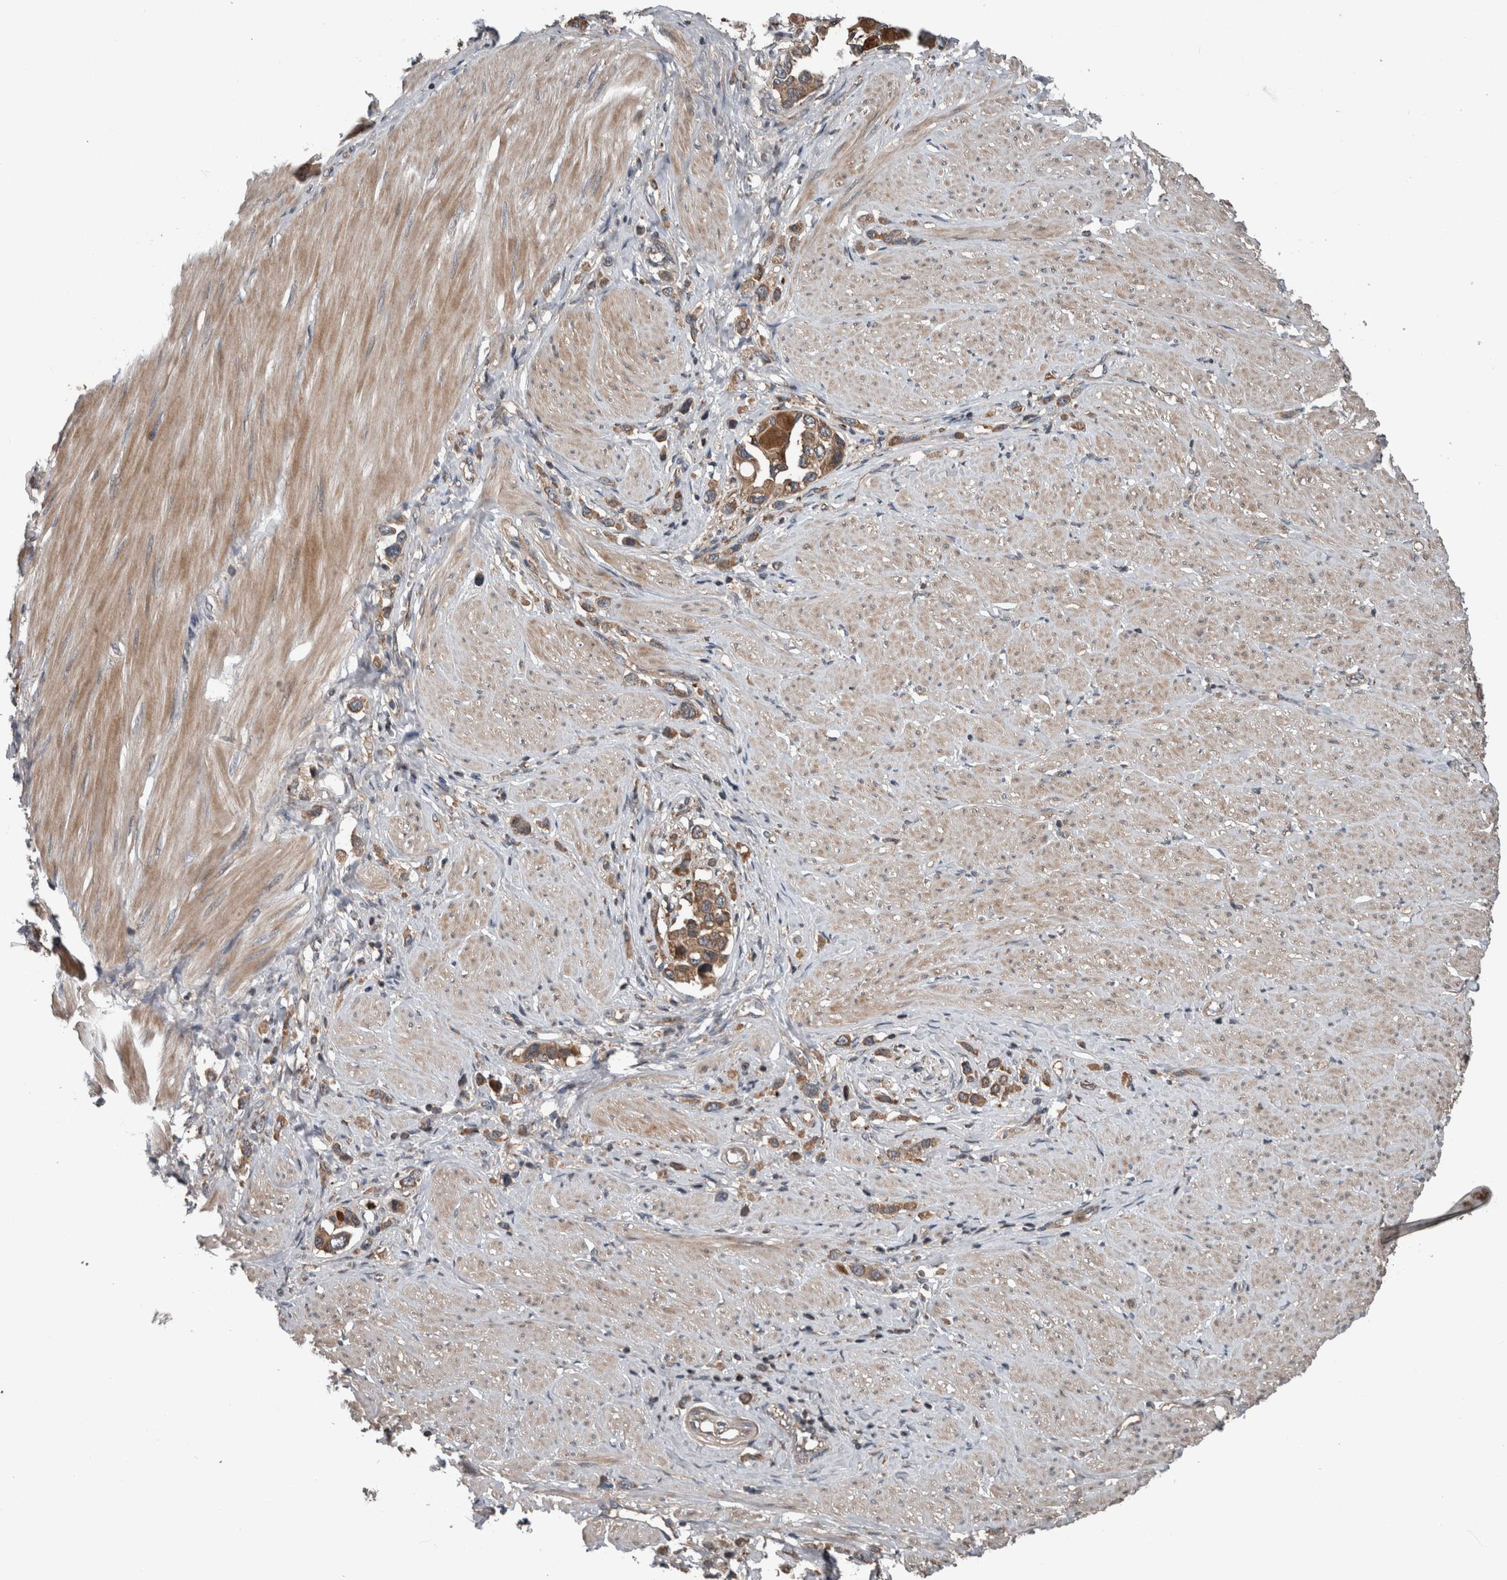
{"staining": {"intensity": "moderate", "quantity": ">75%", "location": "cytoplasmic/membranous"}, "tissue": "stomach cancer", "cell_type": "Tumor cells", "image_type": "cancer", "snomed": [{"axis": "morphology", "description": "Adenocarcinoma, NOS"}, {"axis": "topography", "description": "Stomach"}], "caption": "A histopathology image showing moderate cytoplasmic/membranous positivity in about >75% of tumor cells in stomach cancer, as visualized by brown immunohistochemical staining.", "gene": "RIOK3", "patient": {"sex": "female", "age": 65}}